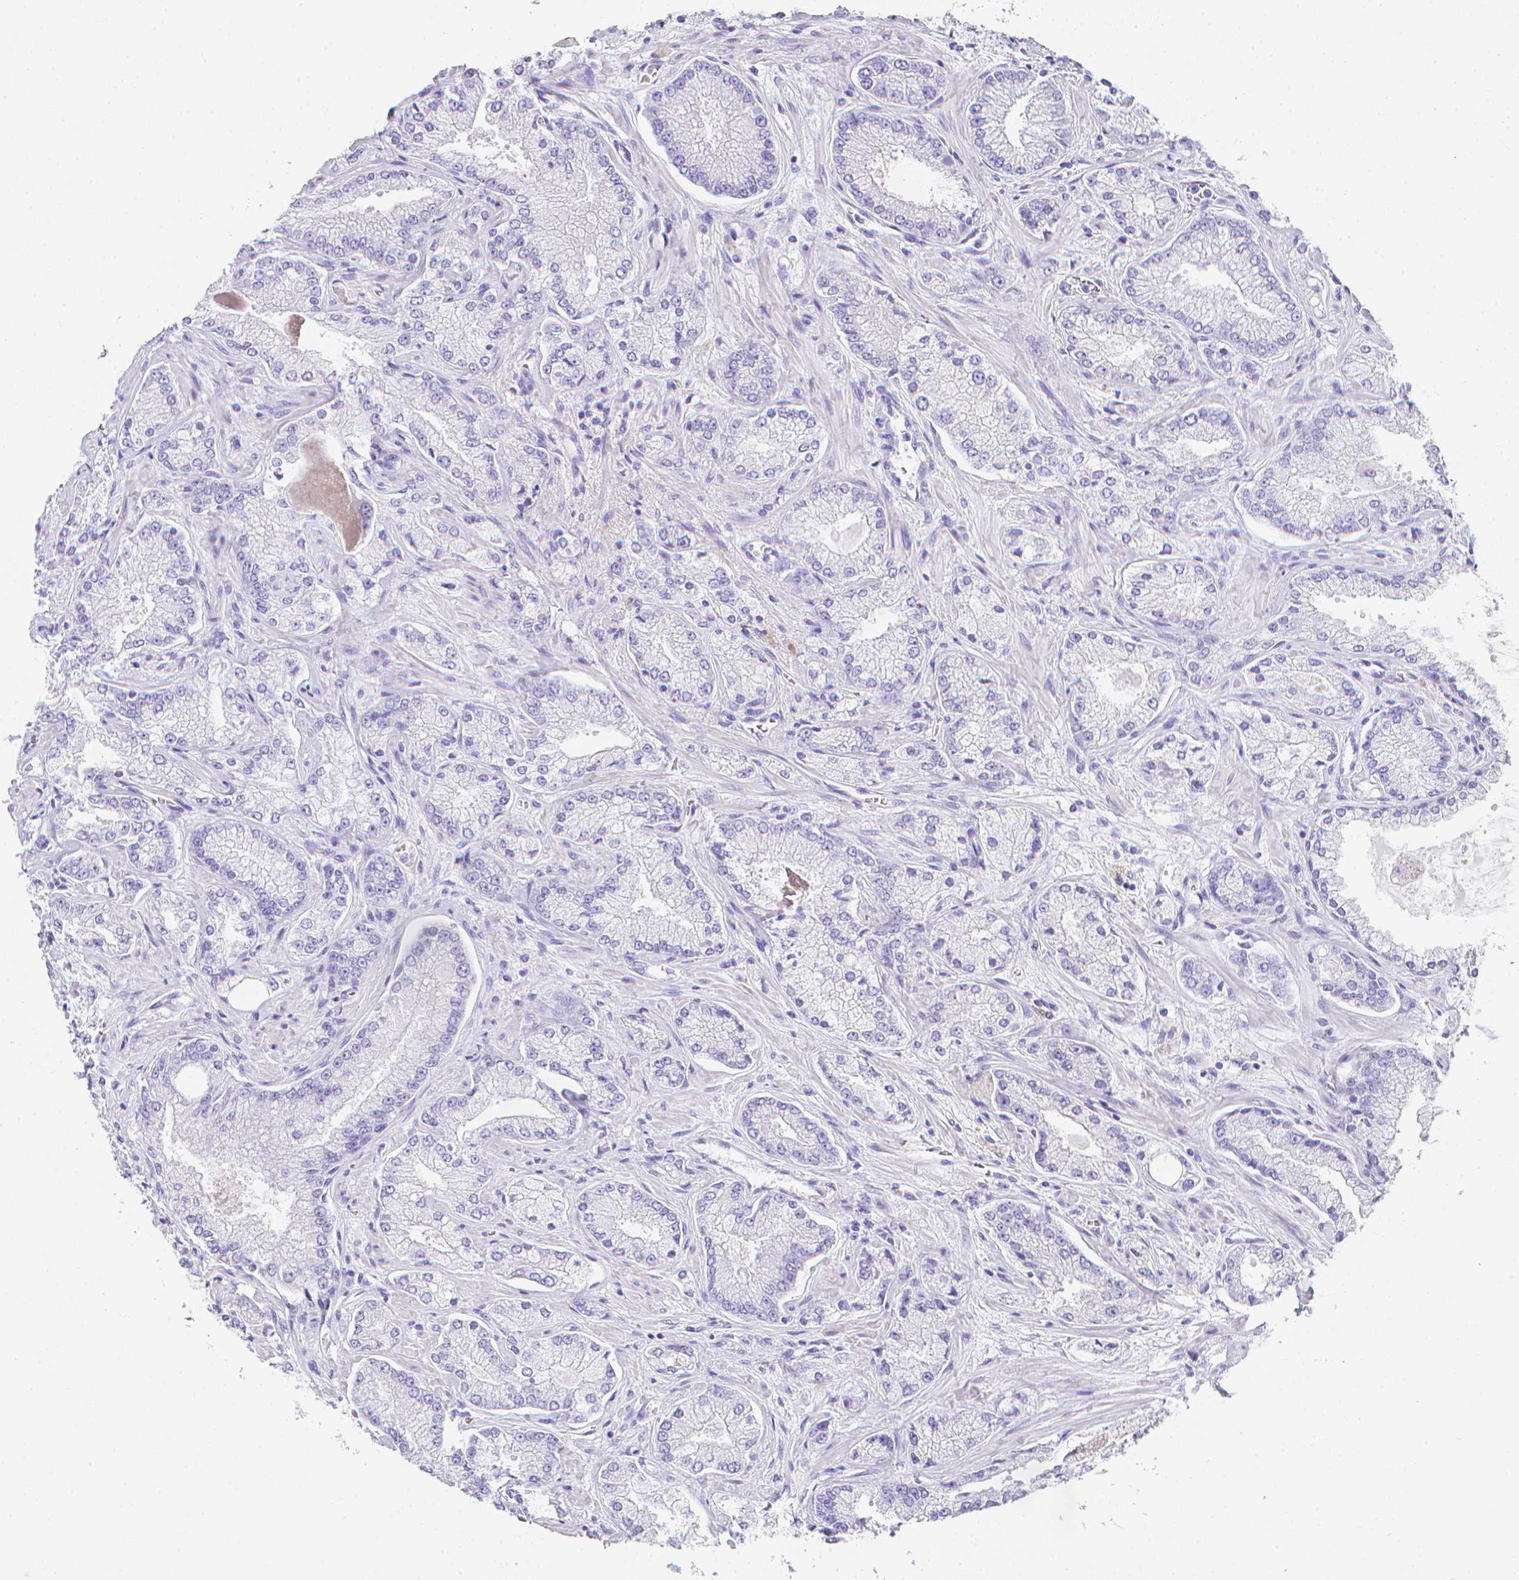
{"staining": {"intensity": "negative", "quantity": "none", "location": "none"}, "tissue": "prostate cancer", "cell_type": "Tumor cells", "image_type": "cancer", "snomed": [{"axis": "morphology", "description": "Normal tissue, NOS"}, {"axis": "morphology", "description": "Adenocarcinoma, High grade"}, {"axis": "topography", "description": "Prostate"}, {"axis": "topography", "description": "Peripheral nerve tissue"}], "caption": "Human prostate cancer stained for a protein using IHC displays no expression in tumor cells.", "gene": "LGALS4", "patient": {"sex": "male", "age": 68}}